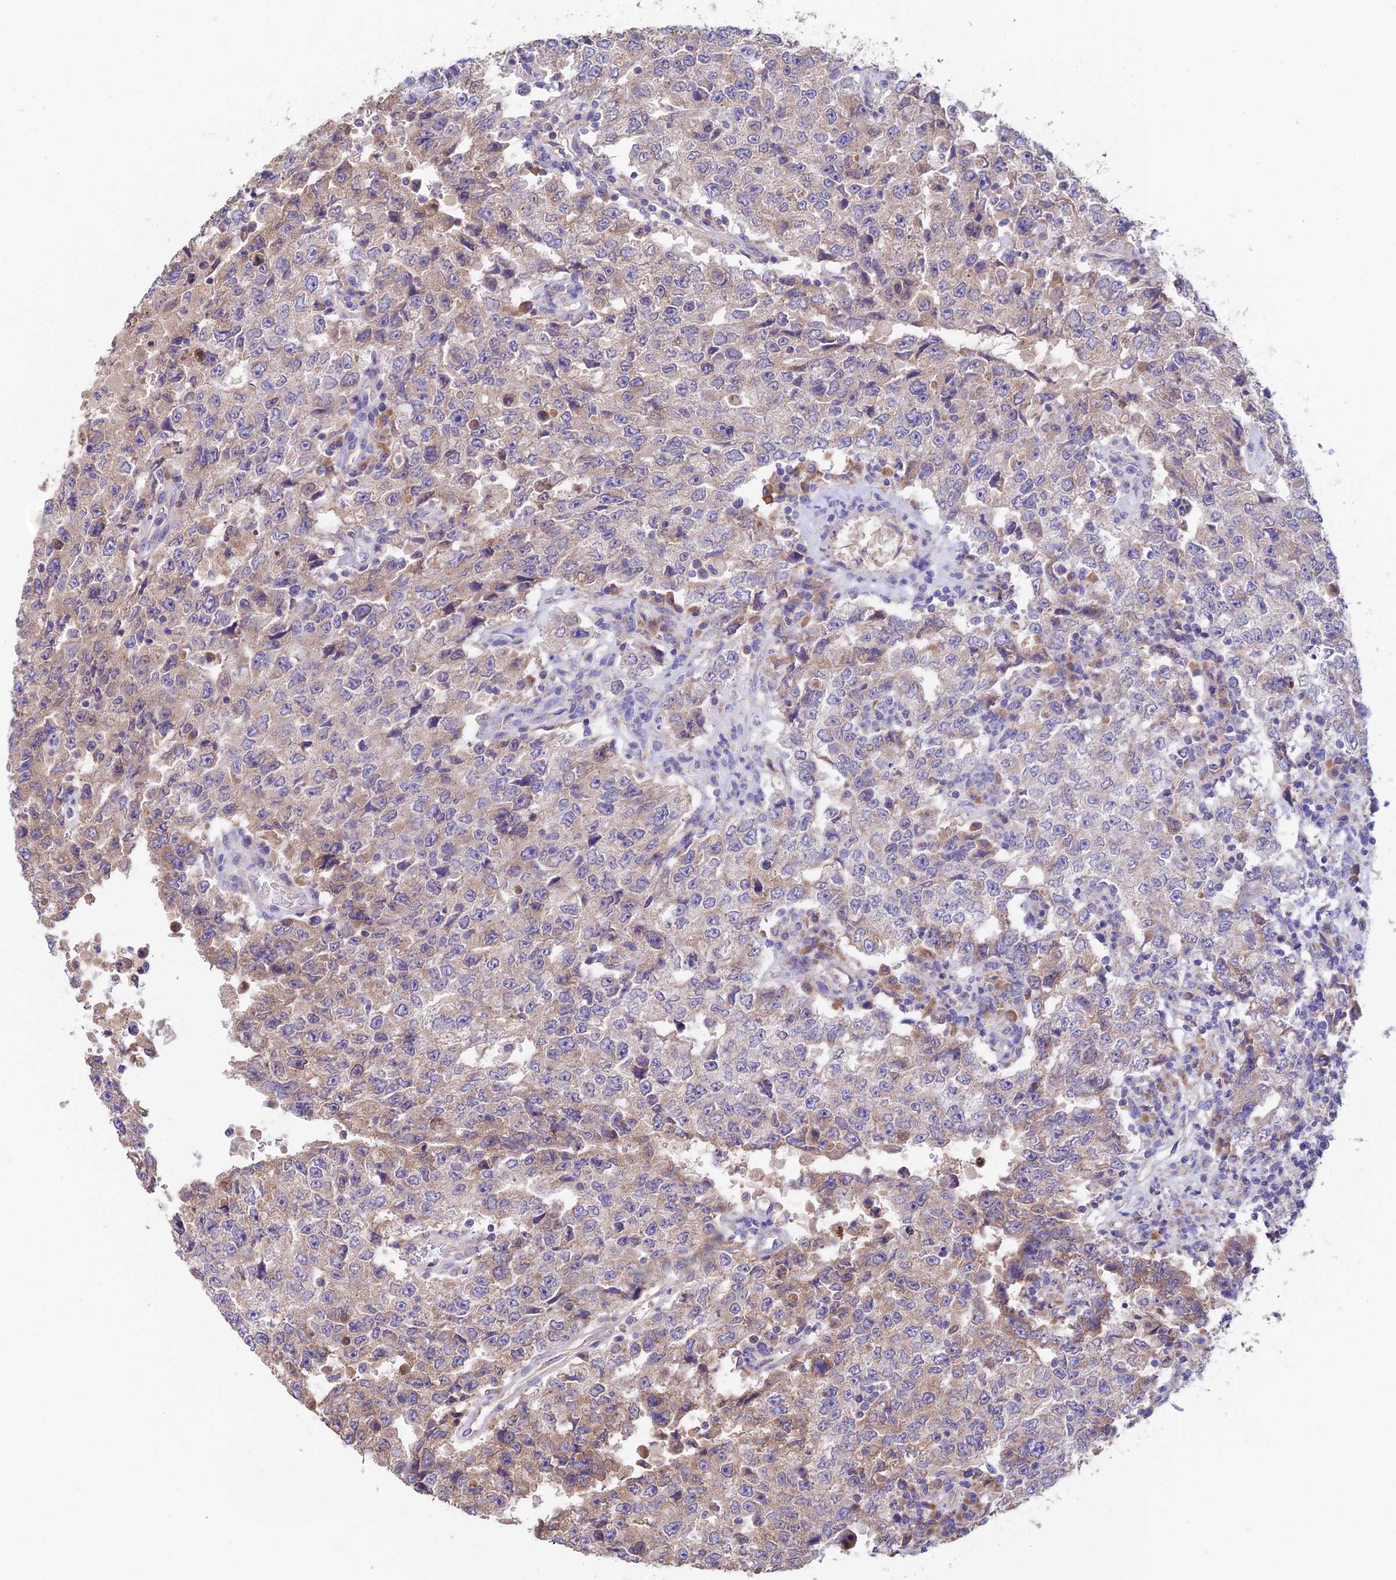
{"staining": {"intensity": "weak", "quantity": "25%-75%", "location": "cytoplasmic/membranous"}, "tissue": "testis cancer", "cell_type": "Tumor cells", "image_type": "cancer", "snomed": [{"axis": "morphology", "description": "Carcinoma, Embryonal, NOS"}, {"axis": "topography", "description": "Testis"}], "caption": "Testis cancer (embryonal carcinoma) was stained to show a protein in brown. There is low levels of weak cytoplasmic/membranous staining in about 25%-75% of tumor cells.", "gene": "EMC3", "patient": {"sex": "male", "age": 26}}